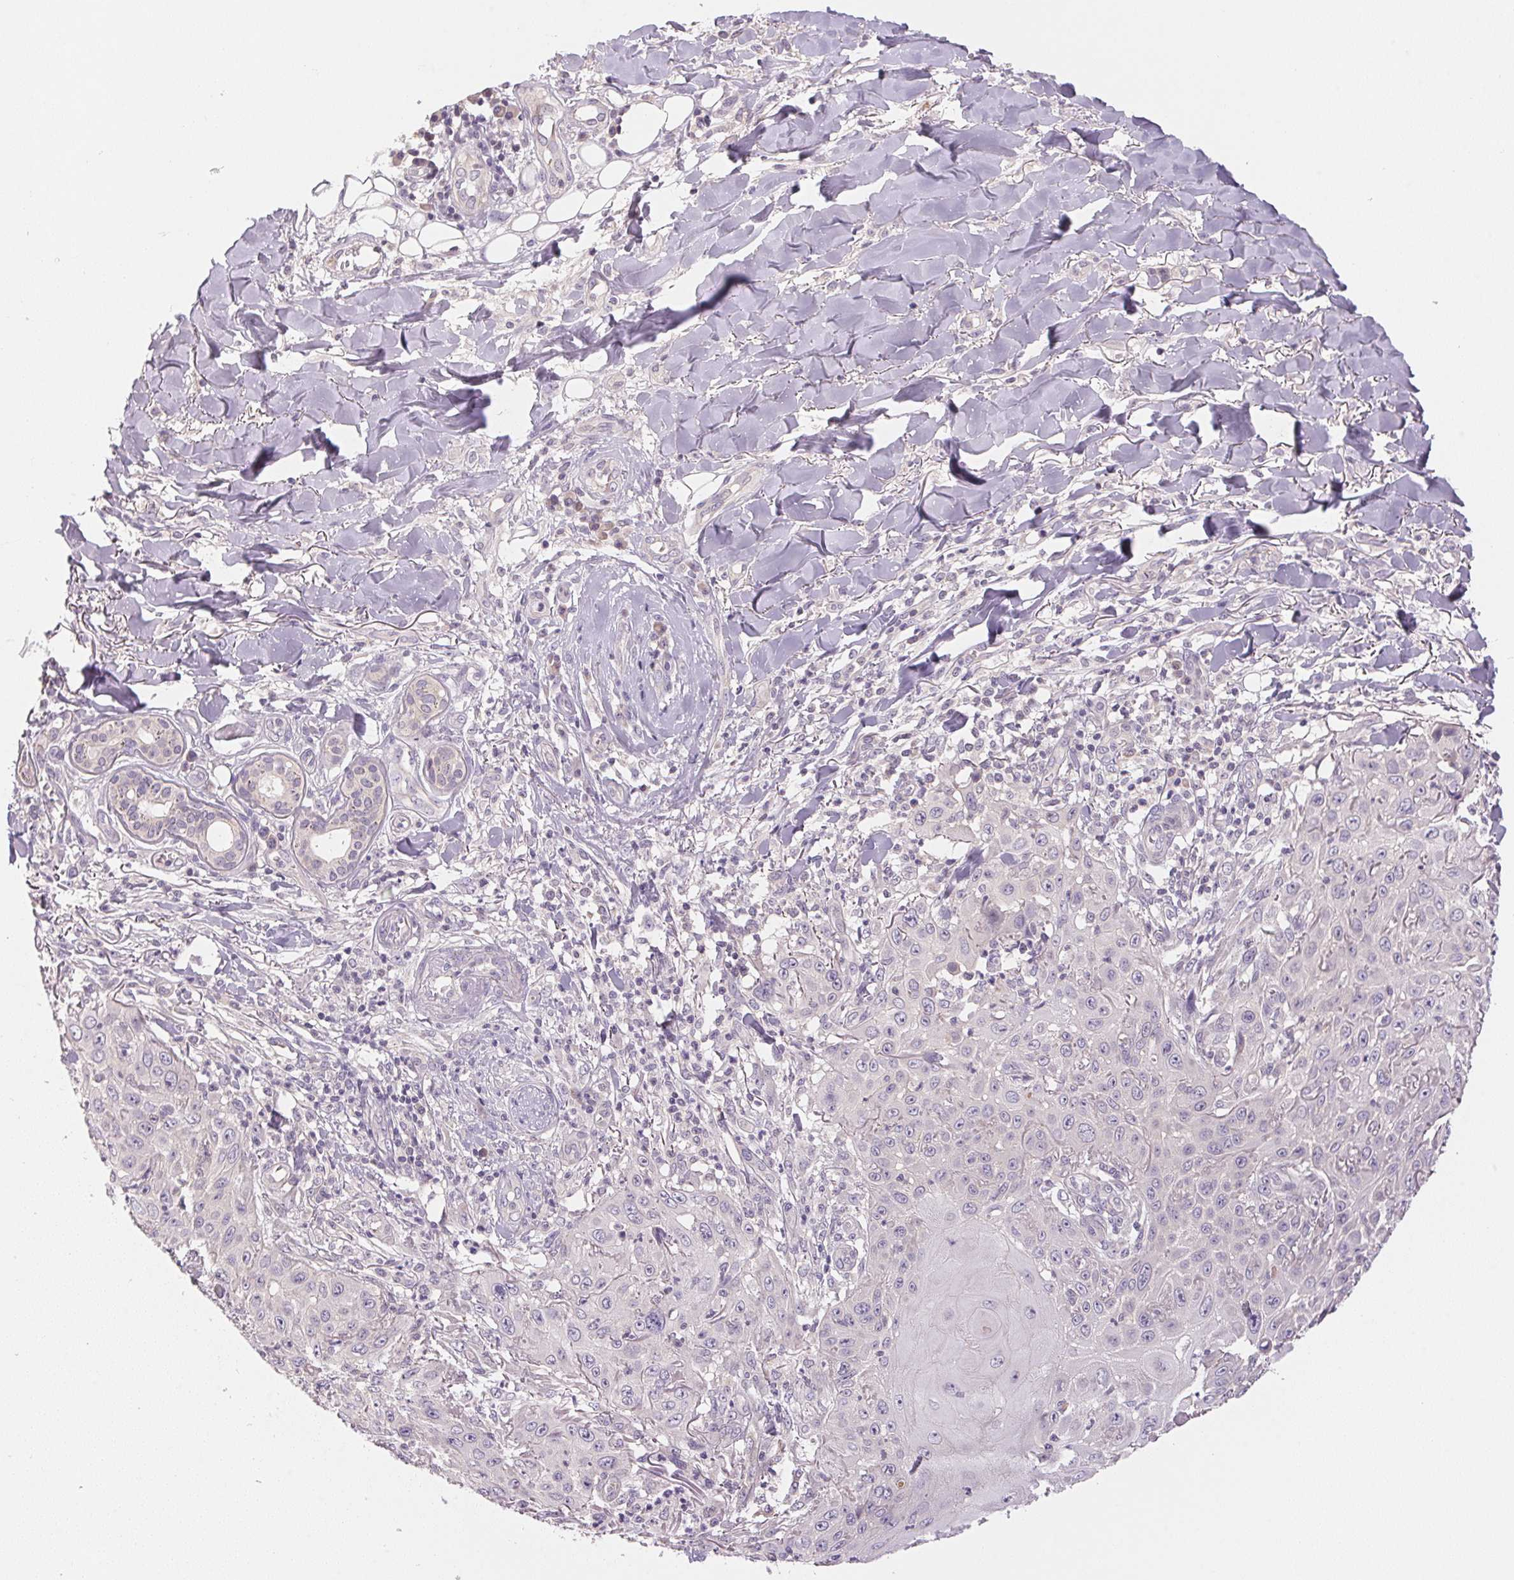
{"staining": {"intensity": "negative", "quantity": "none", "location": "none"}, "tissue": "skin cancer", "cell_type": "Tumor cells", "image_type": "cancer", "snomed": [{"axis": "morphology", "description": "Squamous cell carcinoma, NOS"}, {"axis": "topography", "description": "Skin"}], "caption": "Image shows no protein expression in tumor cells of skin cancer (squamous cell carcinoma) tissue.", "gene": "BNIP5", "patient": {"sex": "male", "age": 75}}